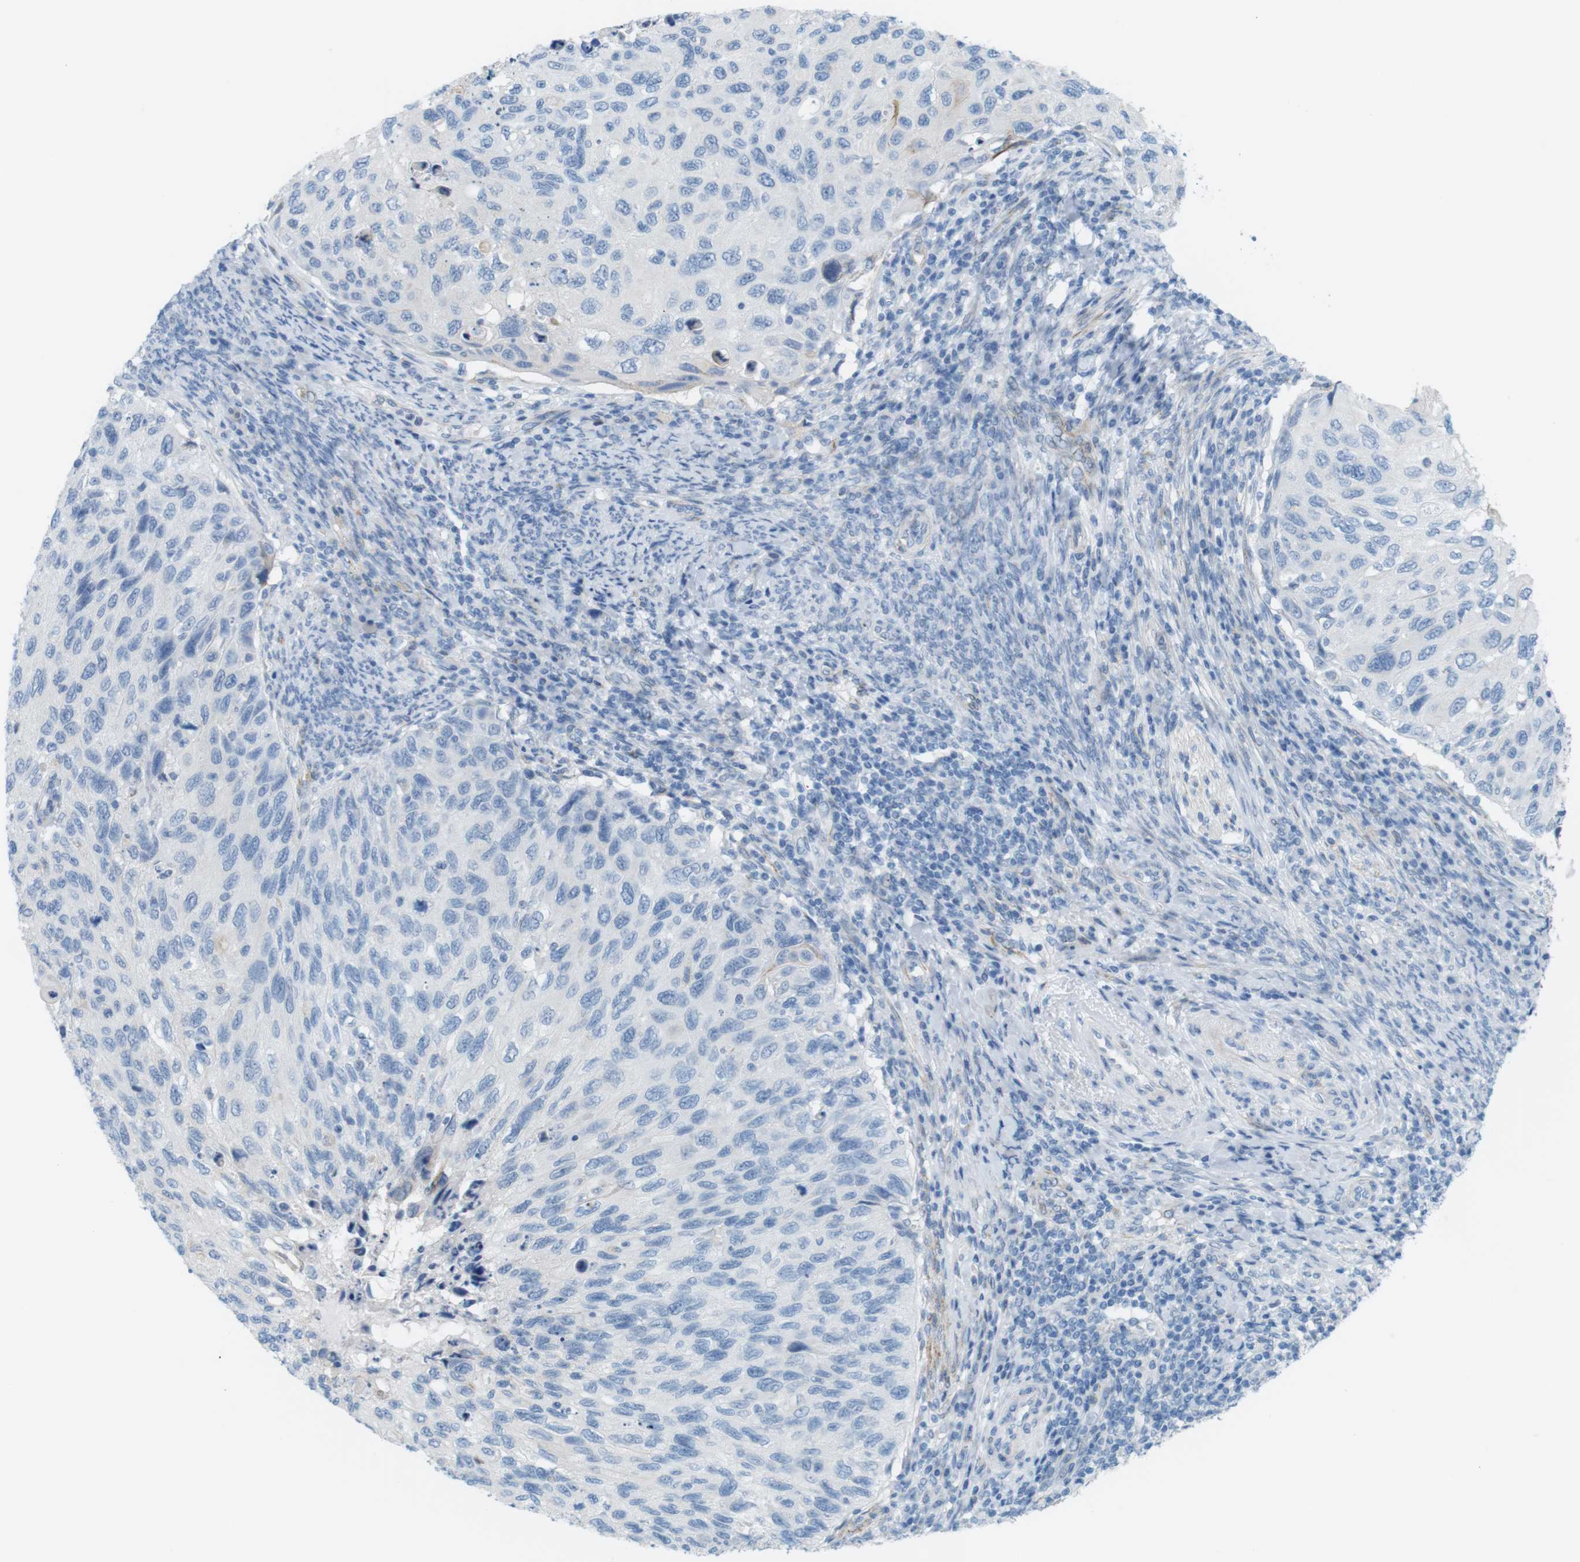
{"staining": {"intensity": "negative", "quantity": "none", "location": "none"}, "tissue": "cervical cancer", "cell_type": "Tumor cells", "image_type": "cancer", "snomed": [{"axis": "morphology", "description": "Squamous cell carcinoma, NOS"}, {"axis": "topography", "description": "Cervix"}], "caption": "DAB immunohistochemical staining of squamous cell carcinoma (cervical) shows no significant expression in tumor cells.", "gene": "MYH9", "patient": {"sex": "female", "age": 70}}